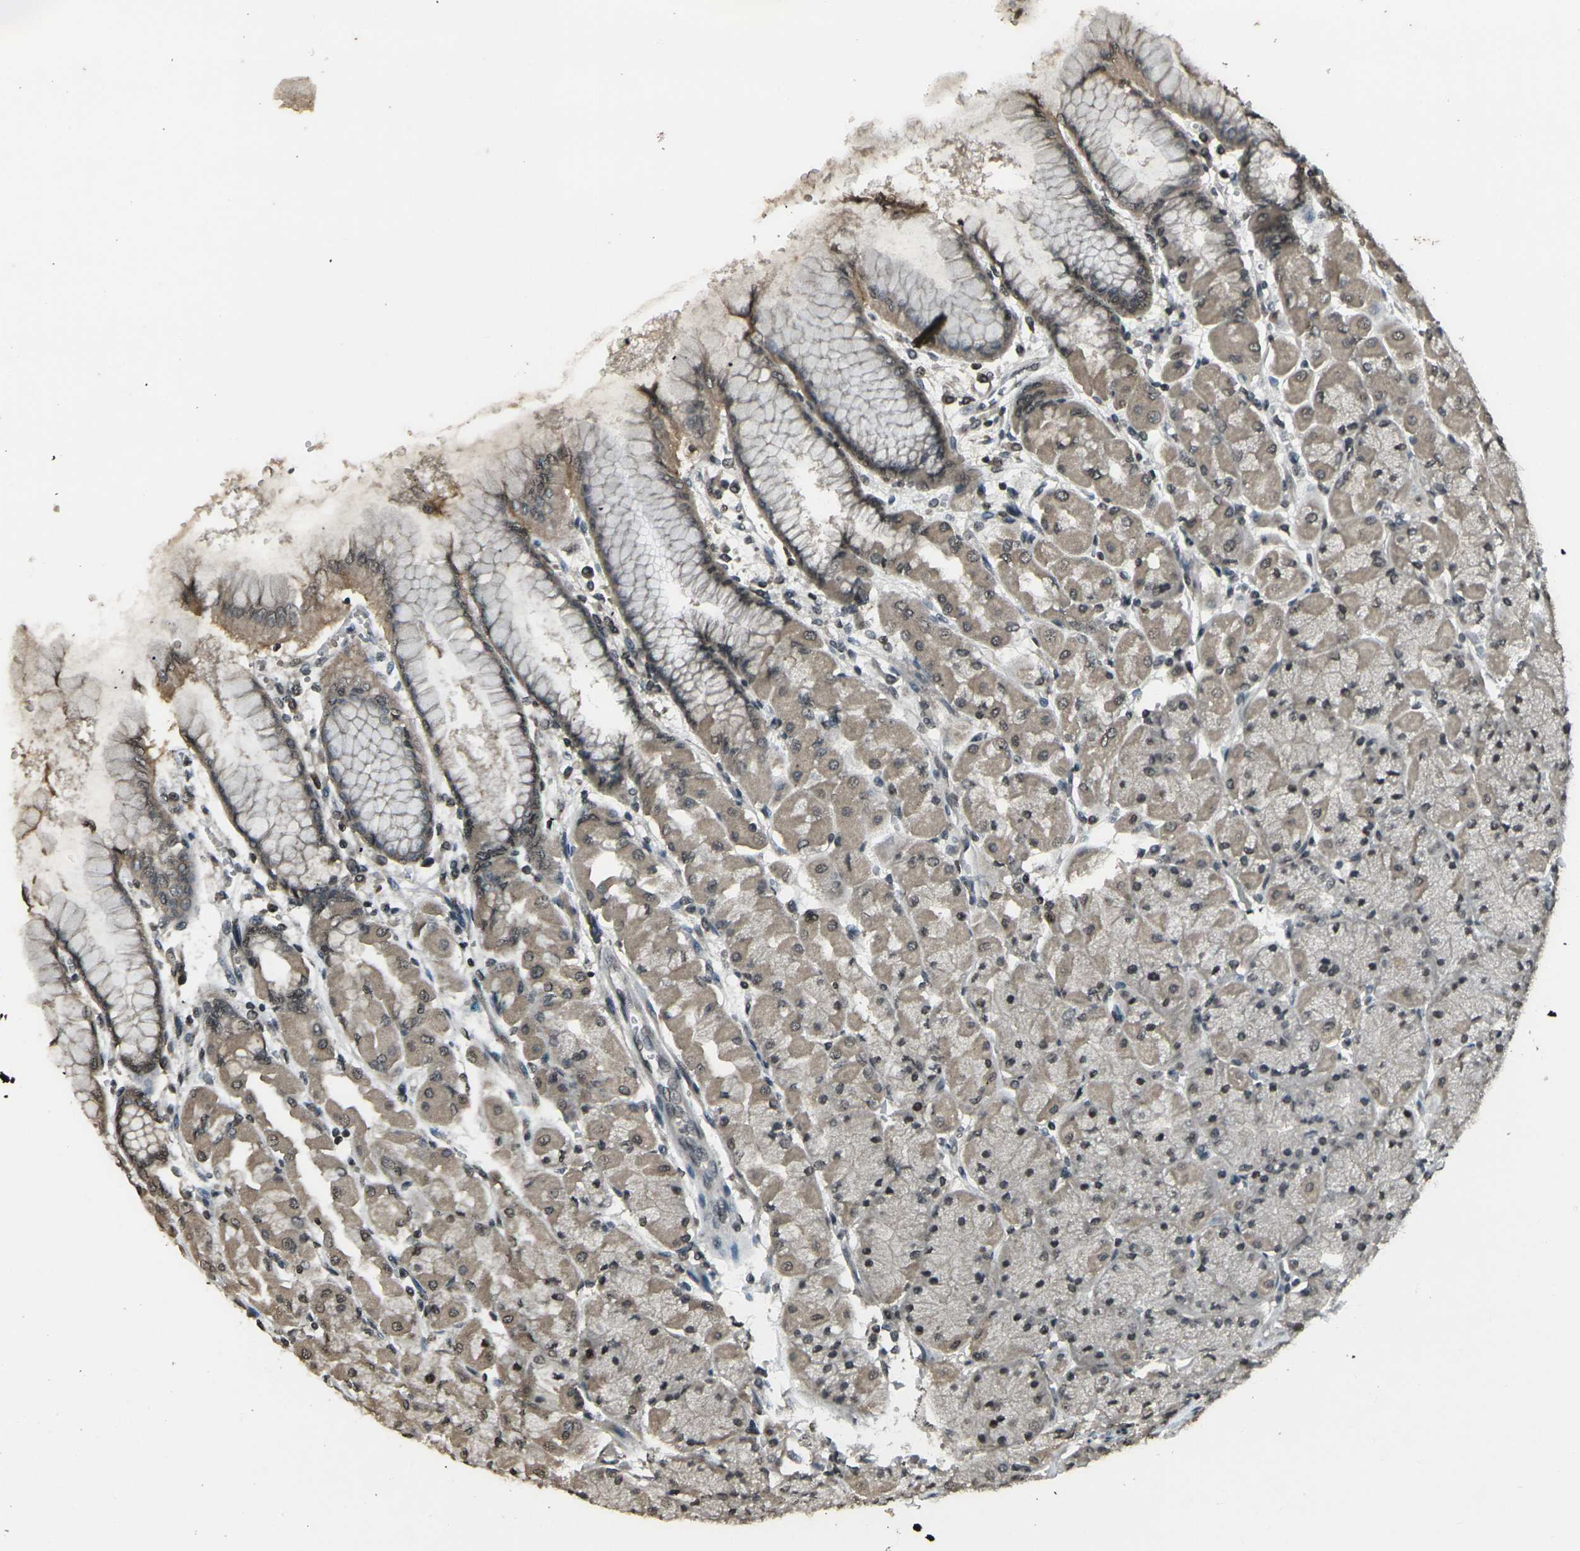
{"staining": {"intensity": "weak", "quantity": ">75%", "location": "cytoplasmic/membranous,nuclear"}, "tissue": "stomach", "cell_type": "Glandular cells", "image_type": "normal", "snomed": [{"axis": "morphology", "description": "Normal tissue, NOS"}, {"axis": "topography", "description": "Stomach, upper"}], "caption": "DAB immunohistochemical staining of benign human stomach shows weak cytoplasmic/membranous,nuclear protein expression in about >75% of glandular cells. (brown staining indicates protein expression, while blue staining denotes nuclei).", "gene": "PRPF8", "patient": {"sex": "female", "age": 56}}